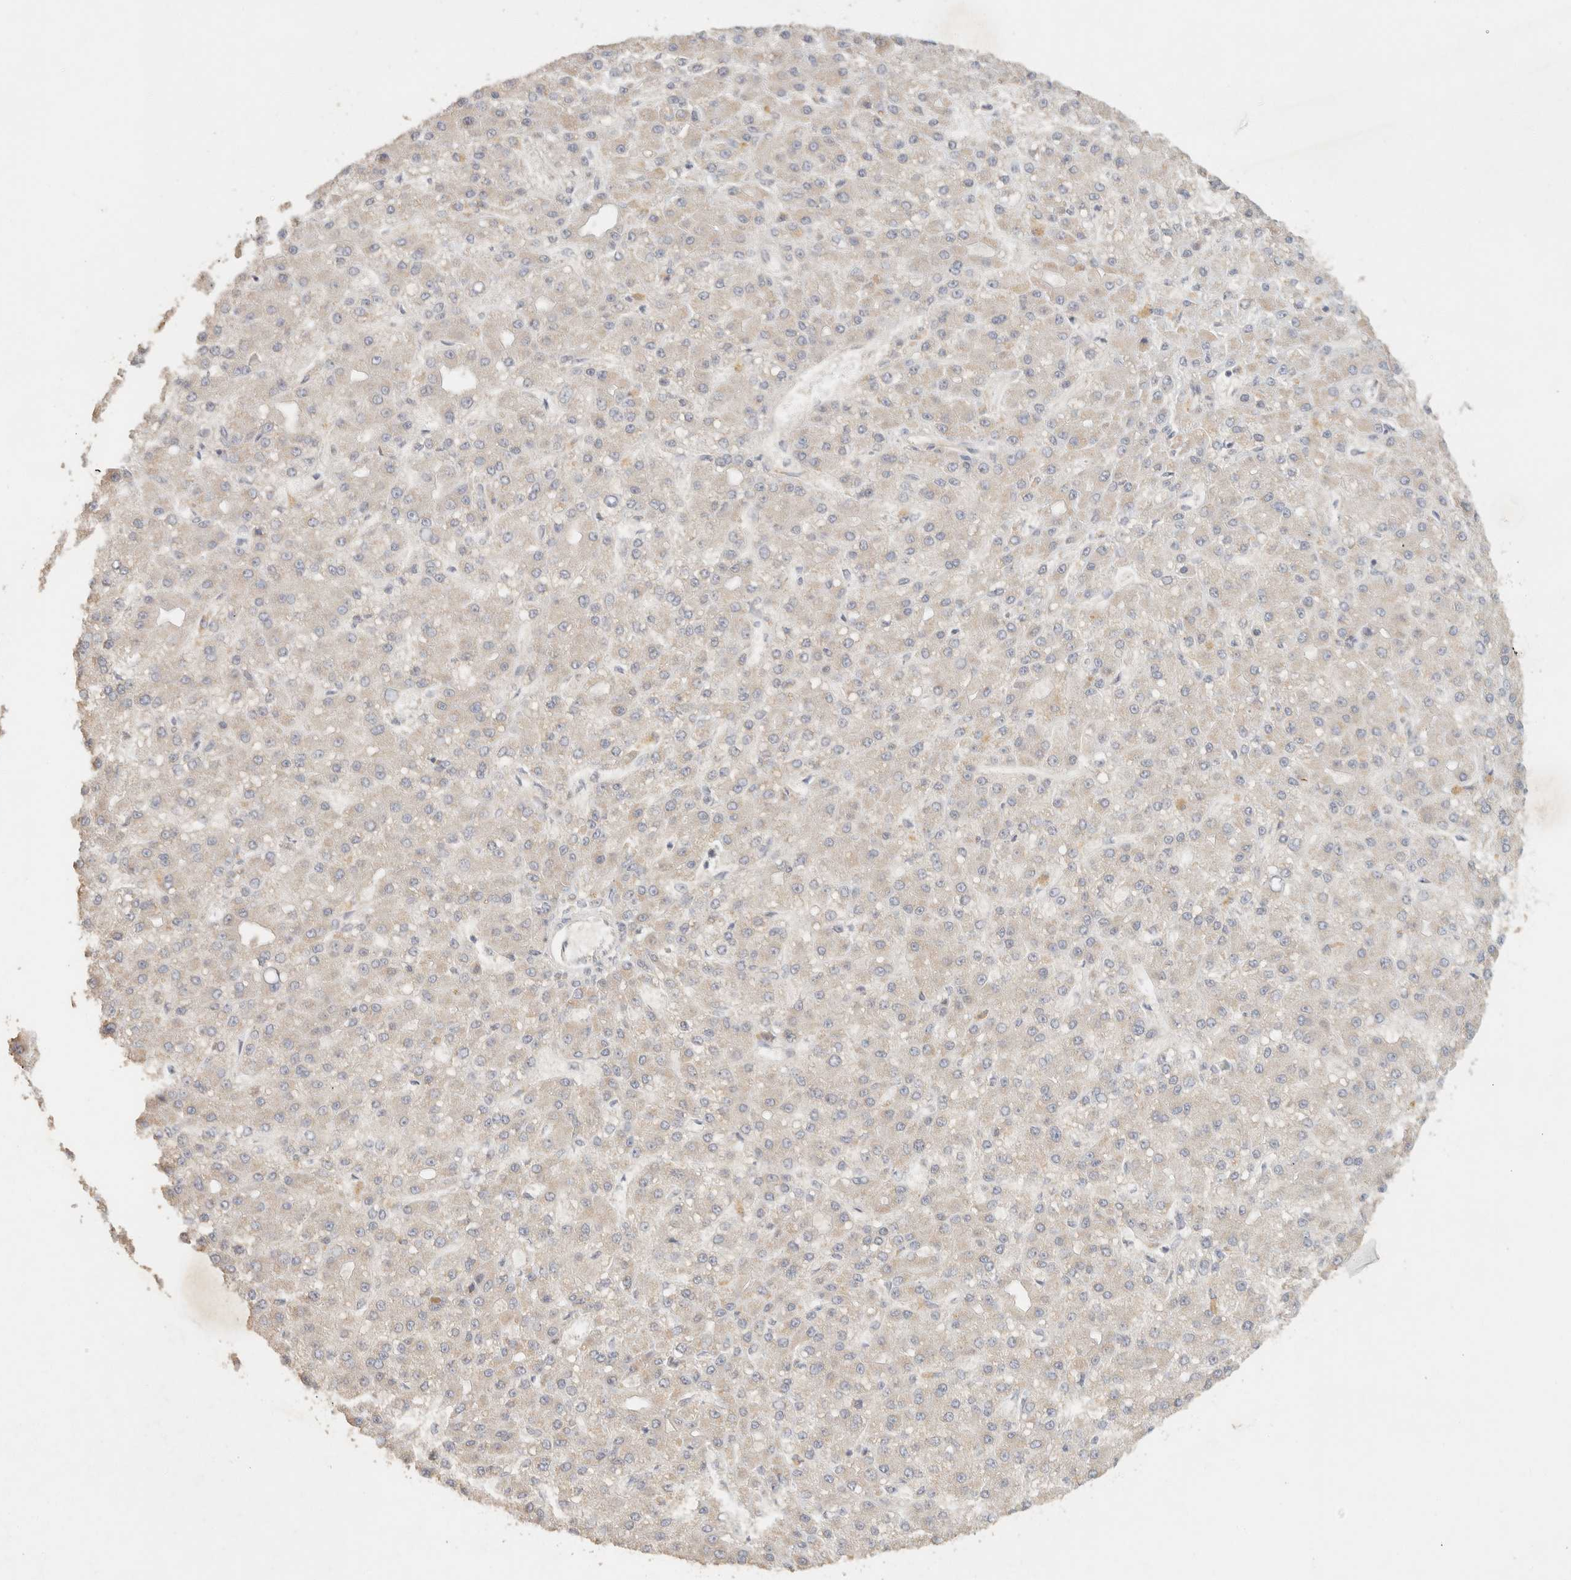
{"staining": {"intensity": "negative", "quantity": "none", "location": "none"}, "tissue": "liver cancer", "cell_type": "Tumor cells", "image_type": "cancer", "snomed": [{"axis": "morphology", "description": "Carcinoma, Hepatocellular, NOS"}, {"axis": "topography", "description": "Liver"}], "caption": "There is no significant positivity in tumor cells of hepatocellular carcinoma (liver). (DAB (3,3'-diaminobenzidine) IHC visualized using brightfield microscopy, high magnification).", "gene": "TACC1", "patient": {"sex": "male", "age": 67}}